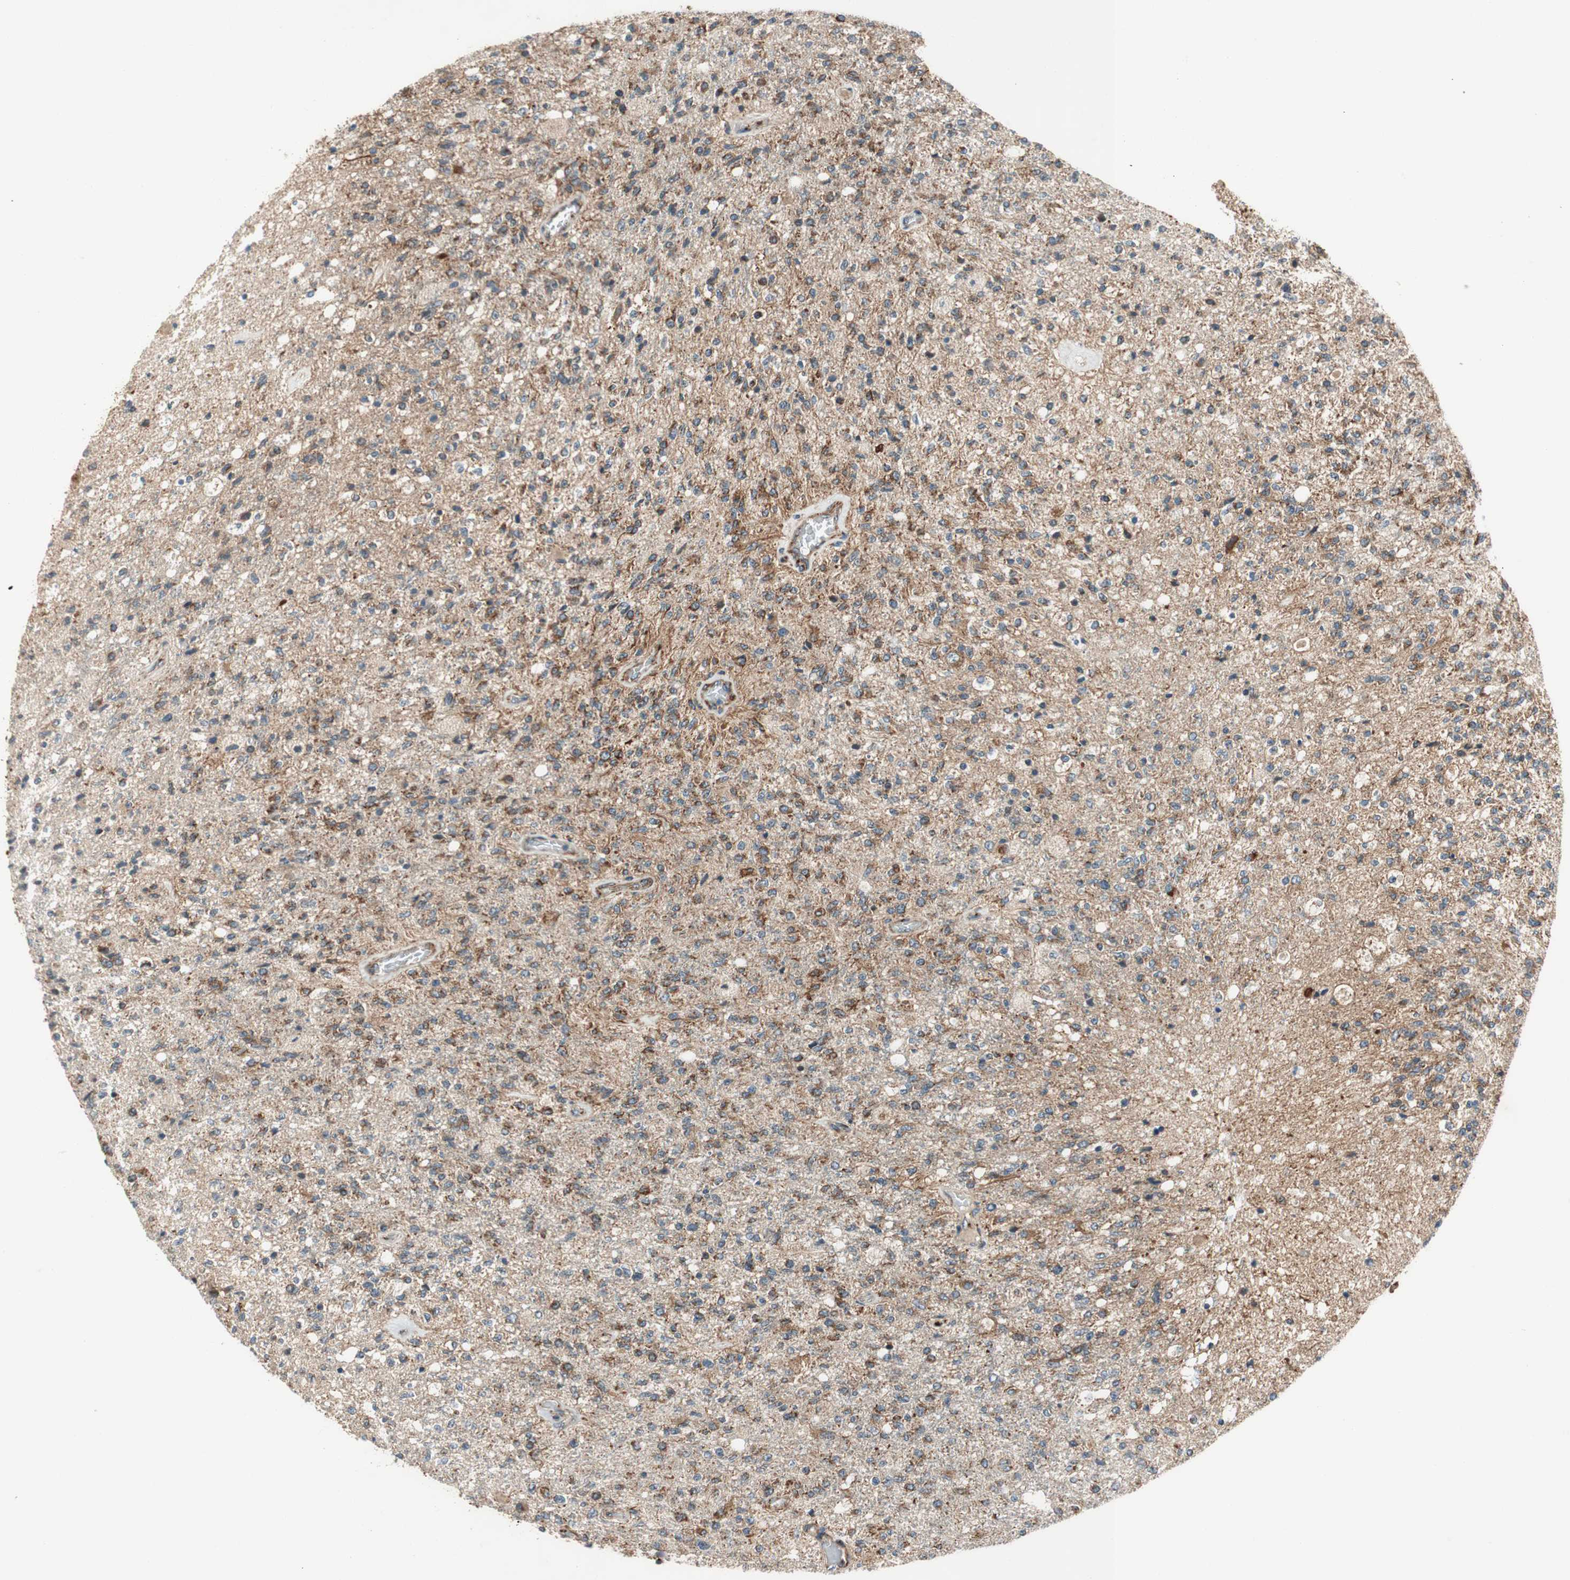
{"staining": {"intensity": "moderate", "quantity": "25%-75%", "location": "cytoplasmic/membranous"}, "tissue": "glioma", "cell_type": "Tumor cells", "image_type": "cancer", "snomed": [{"axis": "morphology", "description": "Normal tissue, NOS"}, {"axis": "morphology", "description": "Glioma, malignant, High grade"}, {"axis": "topography", "description": "Cerebral cortex"}], "caption": "Immunohistochemical staining of human glioma displays medium levels of moderate cytoplasmic/membranous protein expression in approximately 25%-75% of tumor cells. (brown staining indicates protein expression, while blue staining denotes nuclei).", "gene": "AKAP1", "patient": {"sex": "male", "age": 77}}